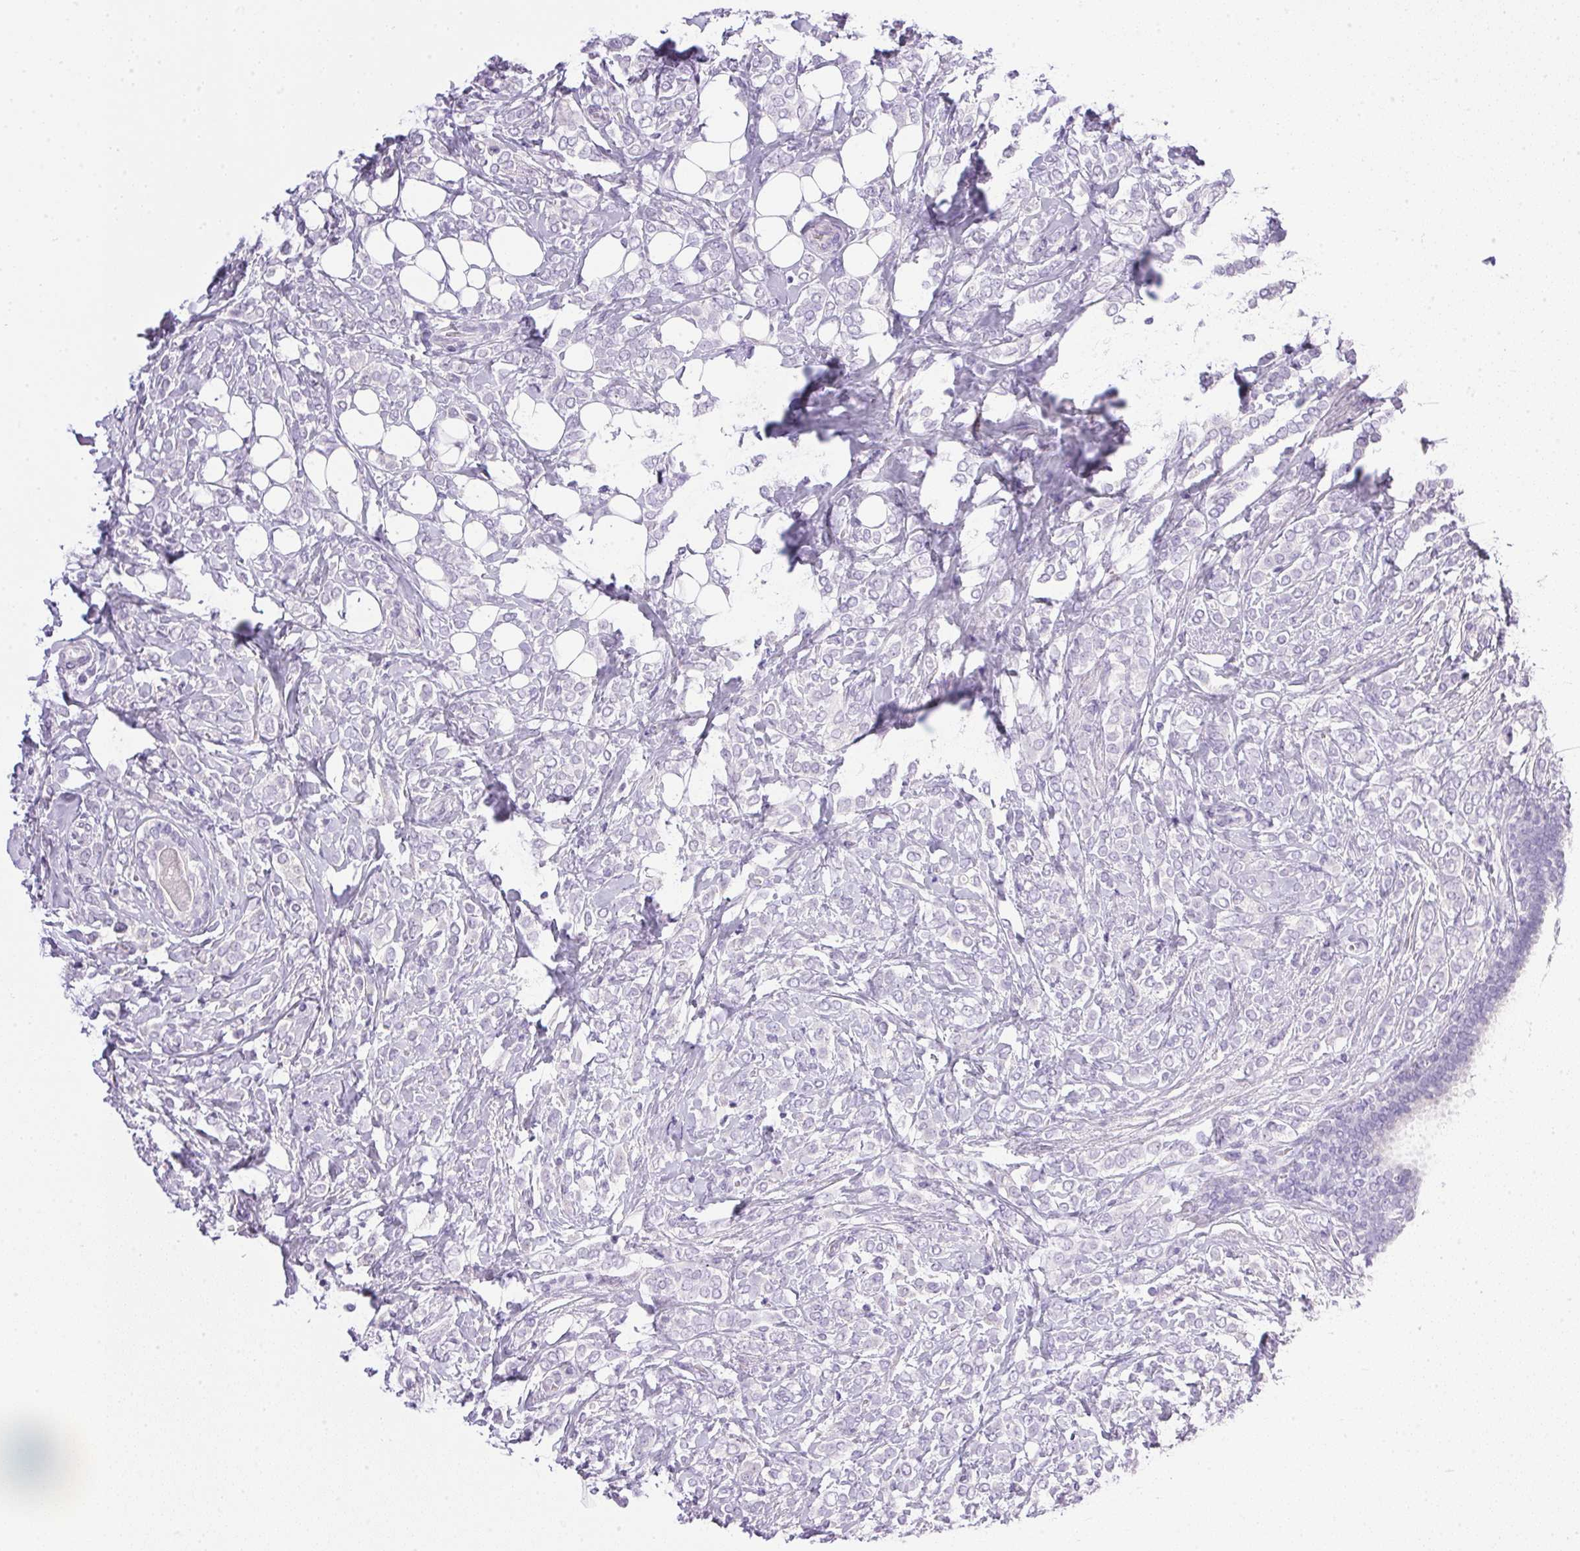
{"staining": {"intensity": "negative", "quantity": "none", "location": "none"}, "tissue": "breast cancer", "cell_type": "Tumor cells", "image_type": "cancer", "snomed": [{"axis": "morphology", "description": "Lobular carcinoma"}, {"axis": "topography", "description": "Breast"}], "caption": "Immunohistochemical staining of lobular carcinoma (breast) exhibits no significant expression in tumor cells.", "gene": "ATP6V0A4", "patient": {"sex": "female", "age": 49}}